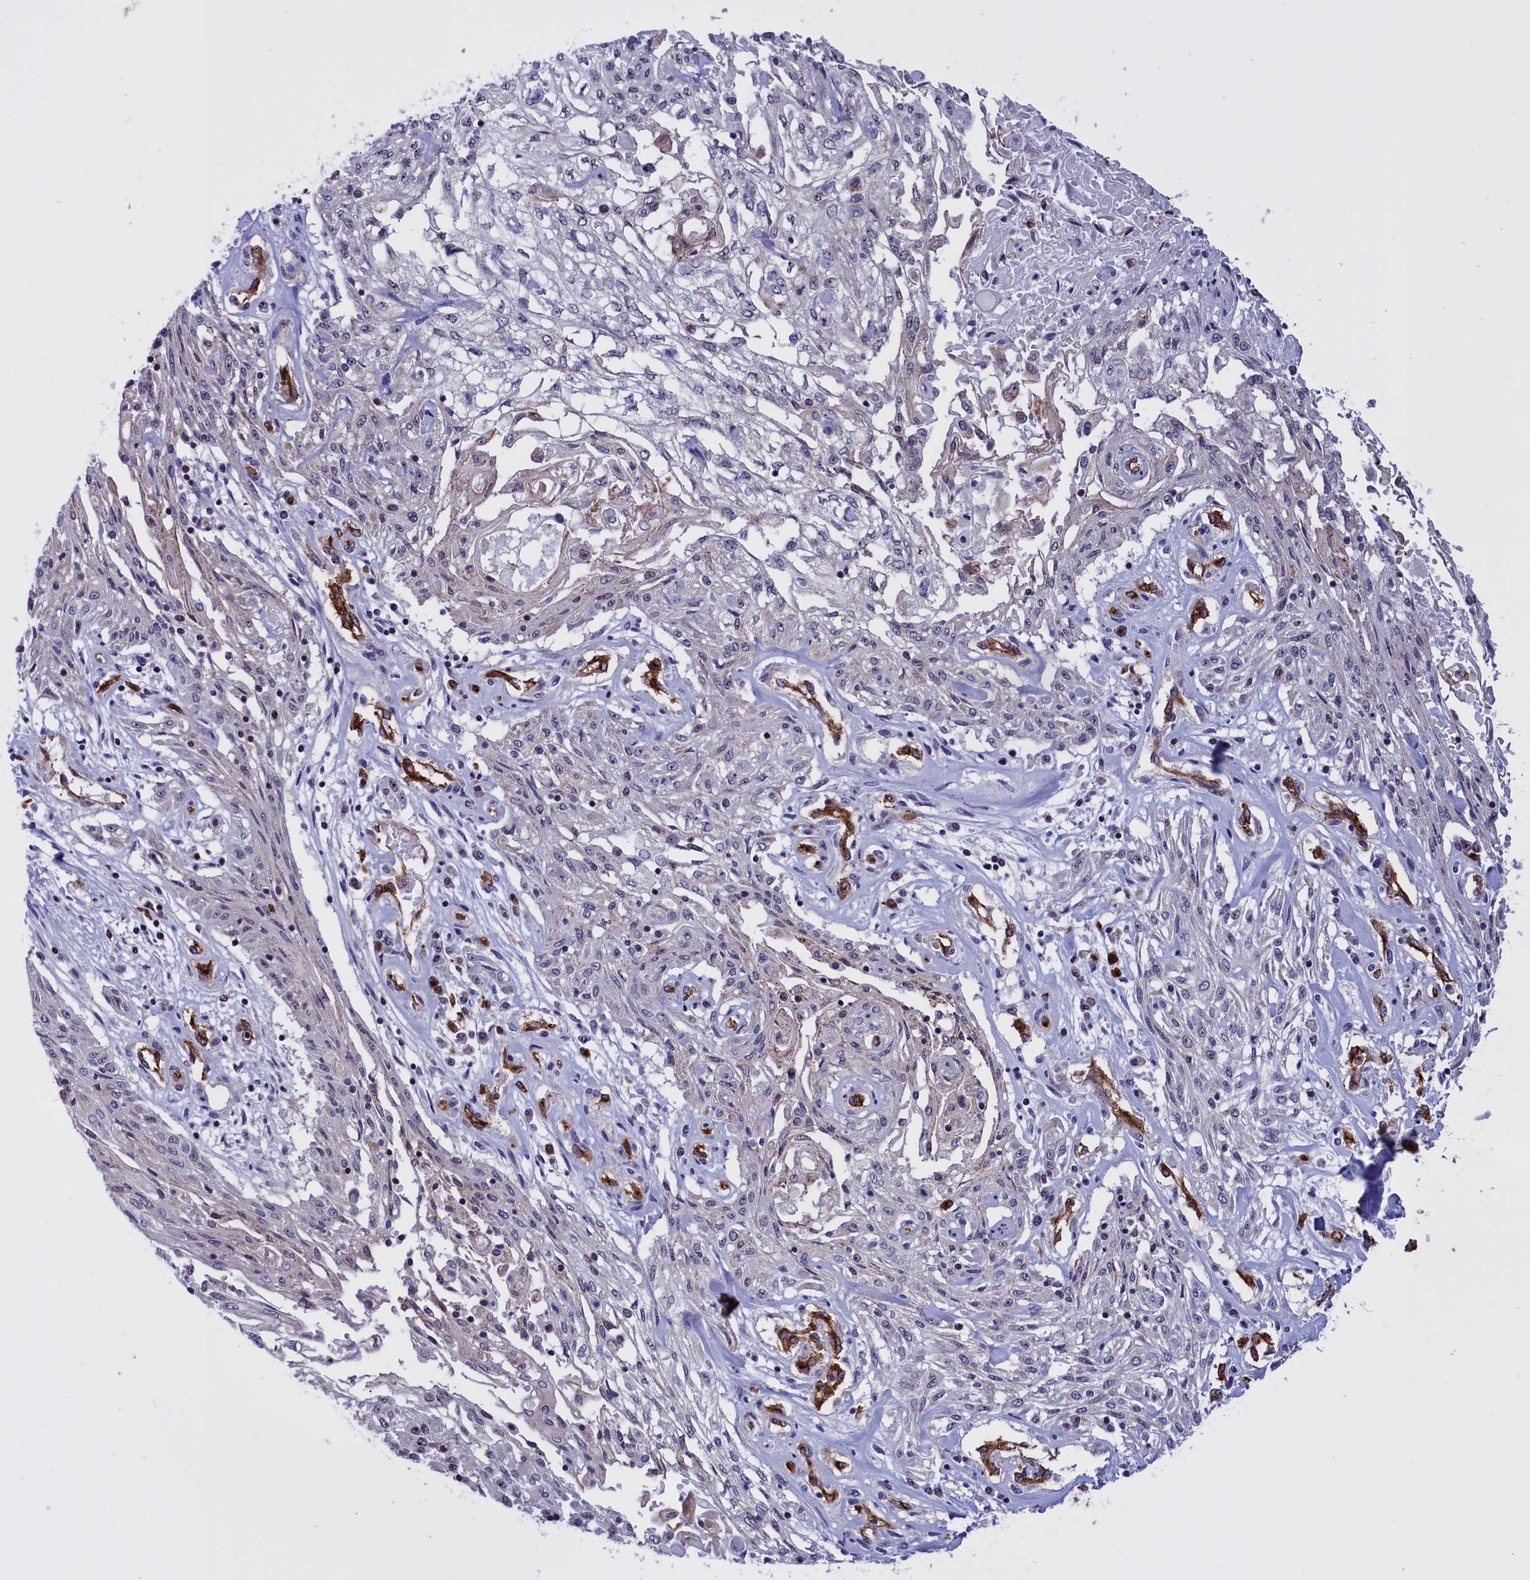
{"staining": {"intensity": "negative", "quantity": "none", "location": "none"}, "tissue": "skin cancer", "cell_type": "Tumor cells", "image_type": "cancer", "snomed": [{"axis": "morphology", "description": "Squamous cell carcinoma, NOS"}, {"axis": "morphology", "description": "Squamous cell carcinoma, metastatic, NOS"}, {"axis": "topography", "description": "Skin"}, {"axis": "topography", "description": "Lymph node"}], "caption": "Immunohistochemistry photomicrograph of neoplastic tissue: skin cancer (metastatic squamous cell carcinoma) stained with DAB (3,3'-diaminobenzidine) displays no significant protein positivity in tumor cells.", "gene": "MPND", "patient": {"sex": "male", "age": 75}}